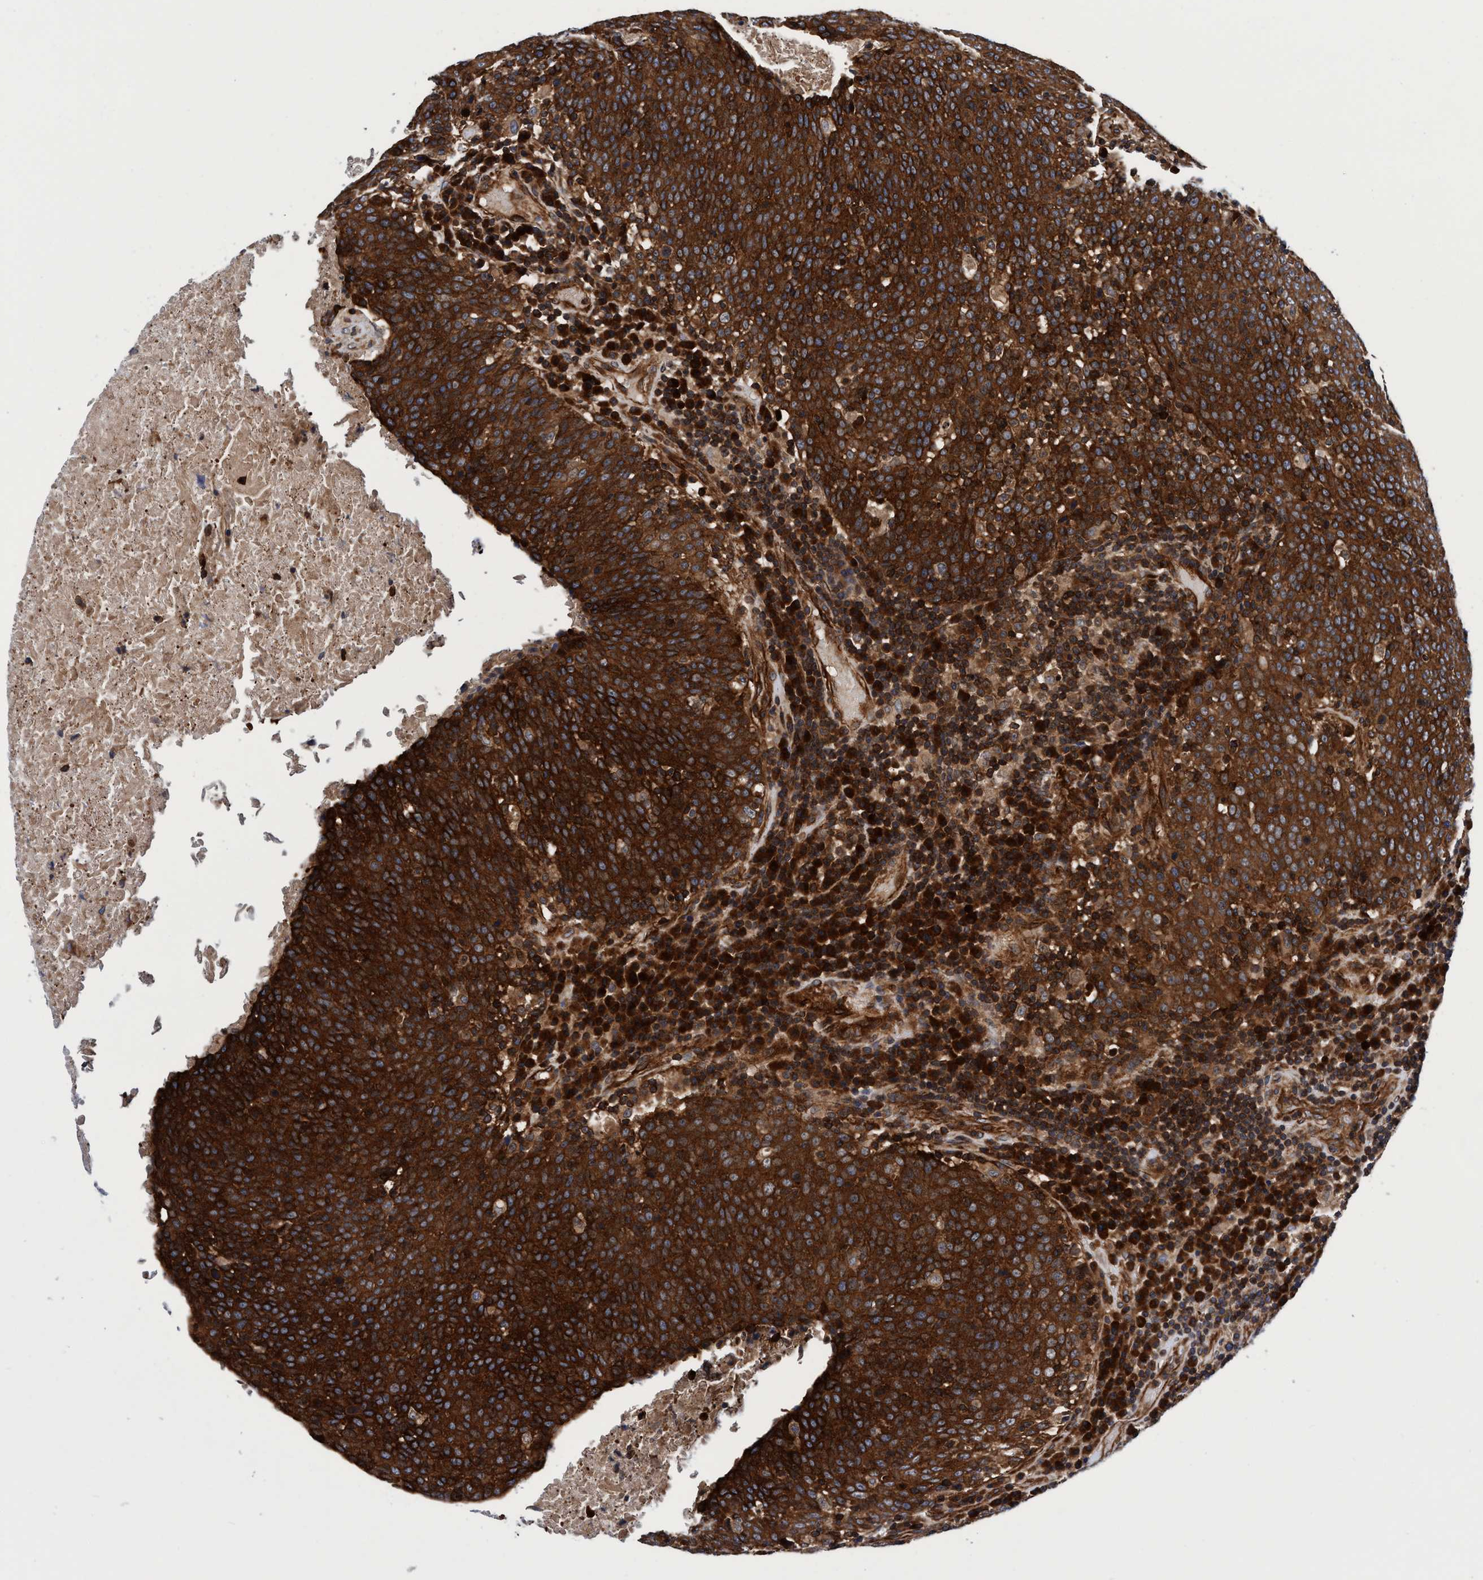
{"staining": {"intensity": "strong", "quantity": ">75%", "location": "cytoplasmic/membranous"}, "tissue": "head and neck cancer", "cell_type": "Tumor cells", "image_type": "cancer", "snomed": [{"axis": "morphology", "description": "Squamous cell carcinoma, NOS"}, {"axis": "morphology", "description": "Squamous cell carcinoma, metastatic, NOS"}, {"axis": "topography", "description": "Lymph node"}, {"axis": "topography", "description": "Head-Neck"}], "caption": "Head and neck cancer (squamous cell carcinoma) stained with DAB (3,3'-diaminobenzidine) immunohistochemistry reveals high levels of strong cytoplasmic/membranous expression in about >75% of tumor cells.", "gene": "MCM3AP", "patient": {"sex": "male", "age": 62}}